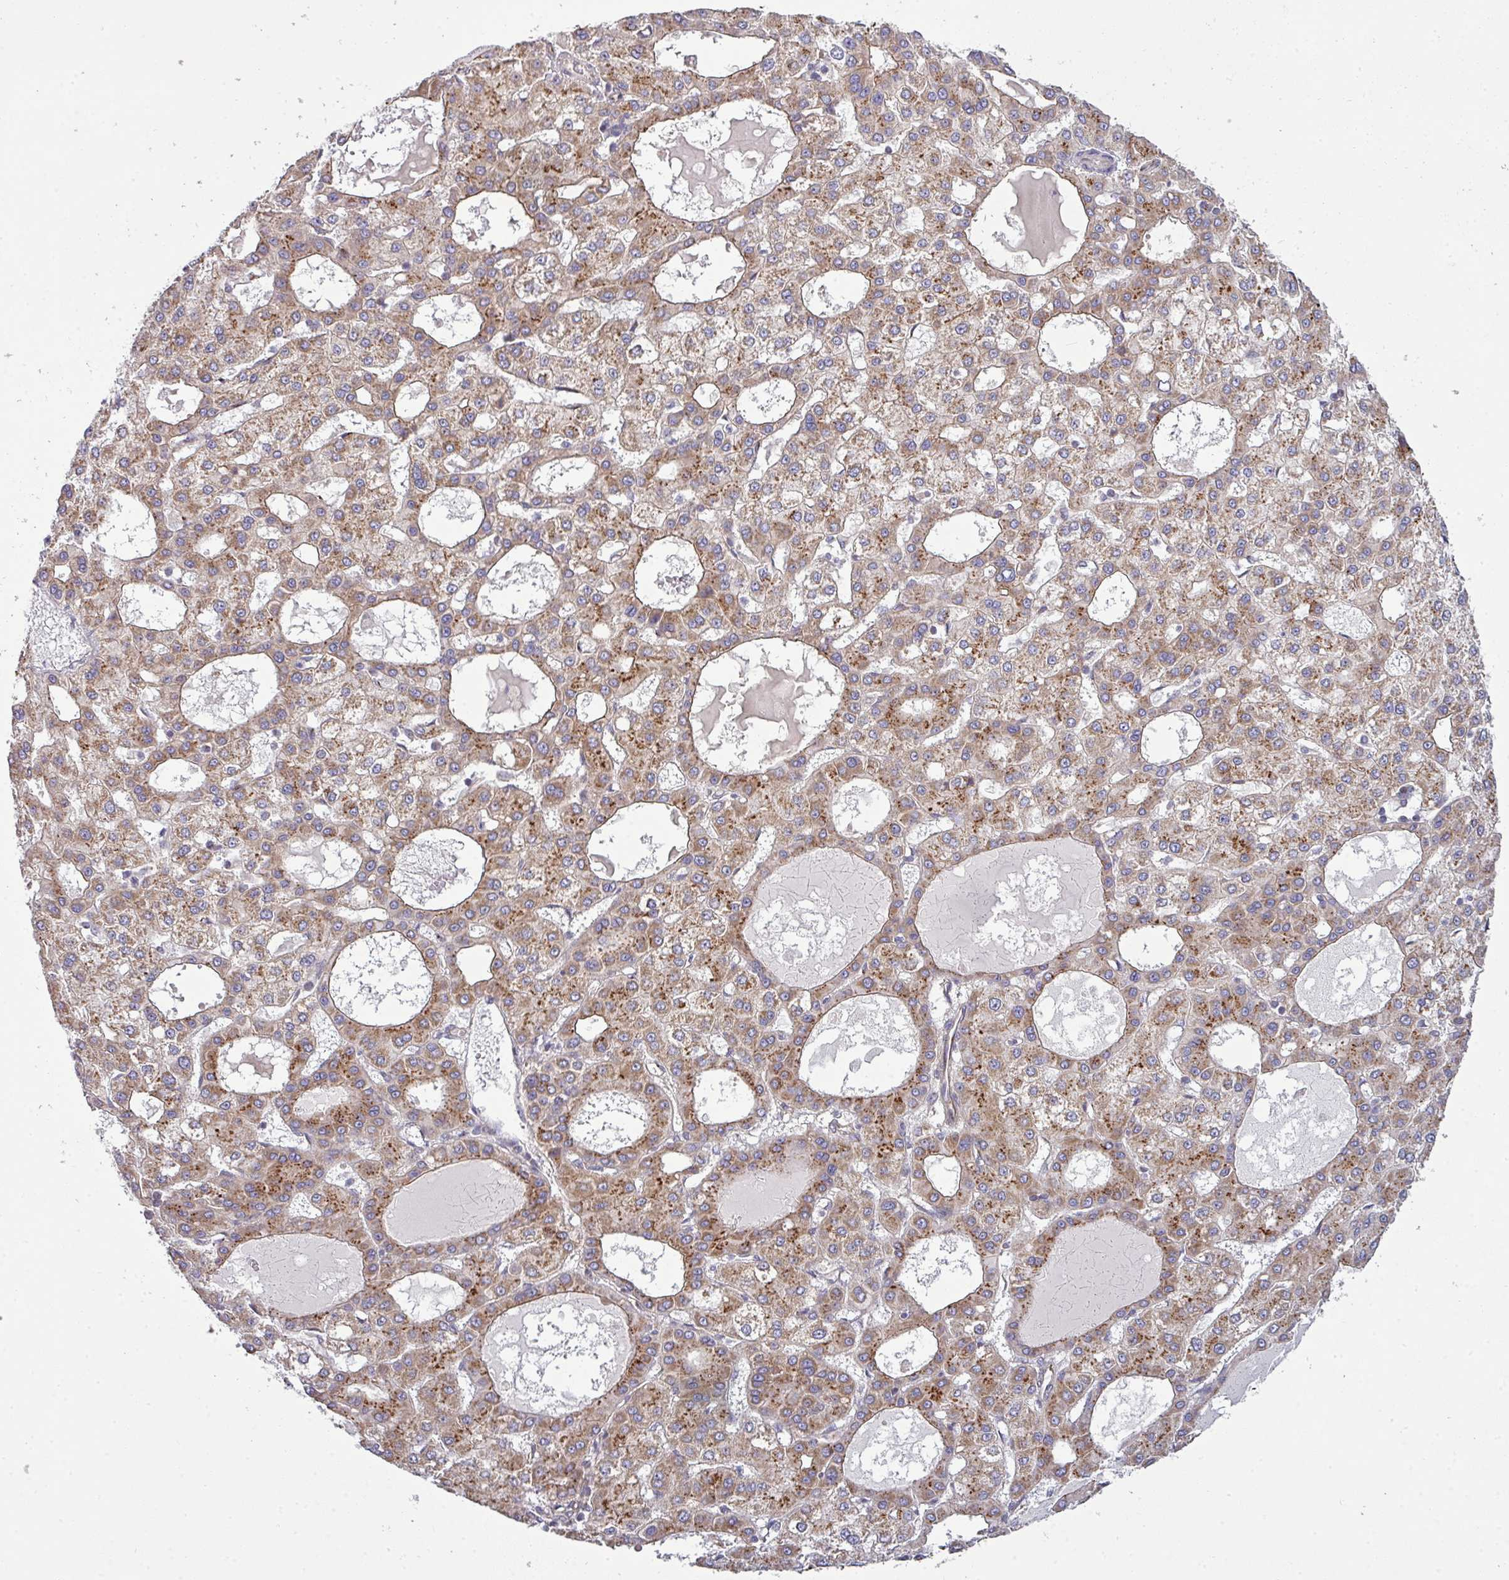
{"staining": {"intensity": "strong", "quantity": ">75%", "location": "cytoplasmic/membranous"}, "tissue": "liver cancer", "cell_type": "Tumor cells", "image_type": "cancer", "snomed": [{"axis": "morphology", "description": "Carcinoma, Hepatocellular, NOS"}, {"axis": "topography", "description": "Liver"}], "caption": "This is a histology image of immunohistochemistry (IHC) staining of hepatocellular carcinoma (liver), which shows strong expression in the cytoplasmic/membranous of tumor cells.", "gene": "TIMMDC1", "patient": {"sex": "male", "age": 47}}